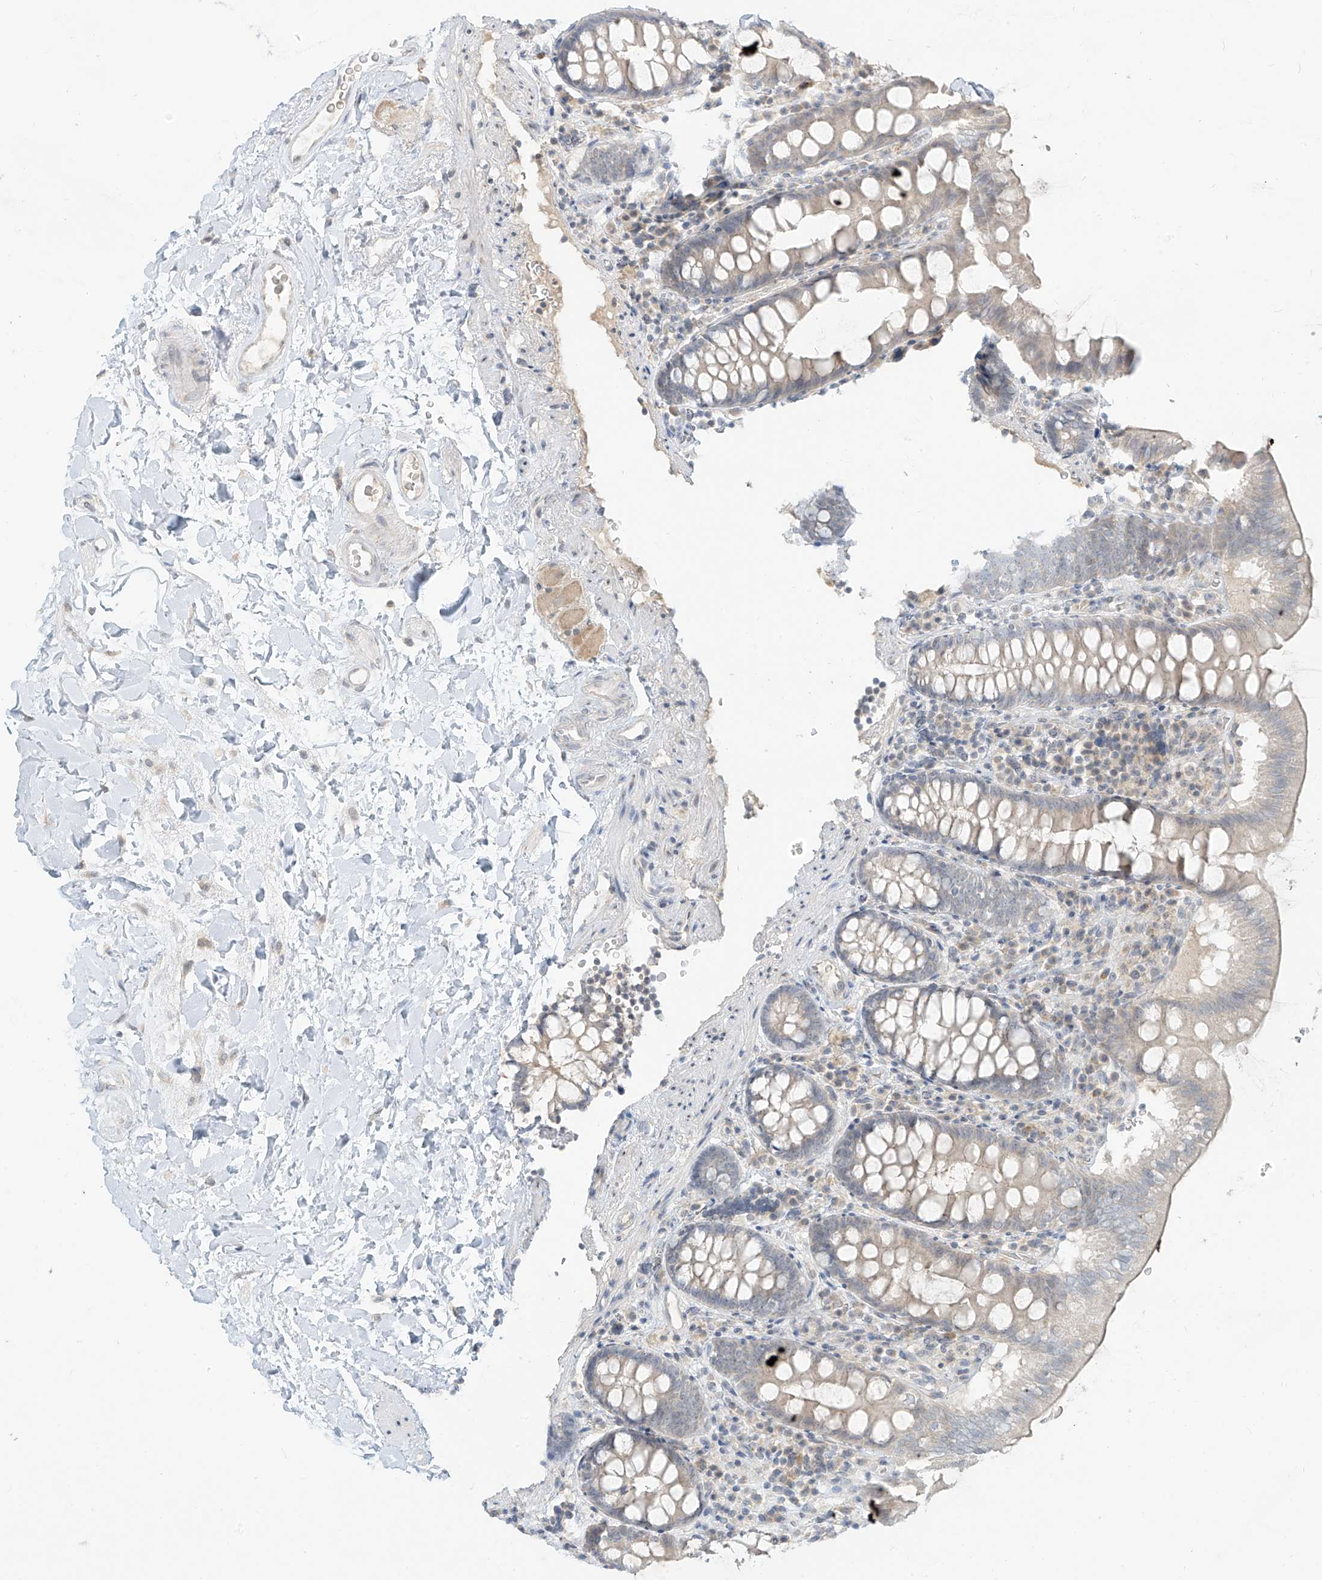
{"staining": {"intensity": "negative", "quantity": "none", "location": "none"}, "tissue": "colon", "cell_type": "Endothelial cells", "image_type": "normal", "snomed": [{"axis": "morphology", "description": "Normal tissue, NOS"}, {"axis": "topography", "description": "Colon"}], "caption": "Endothelial cells show no significant positivity in benign colon.", "gene": "C2orf42", "patient": {"sex": "female", "age": 79}}